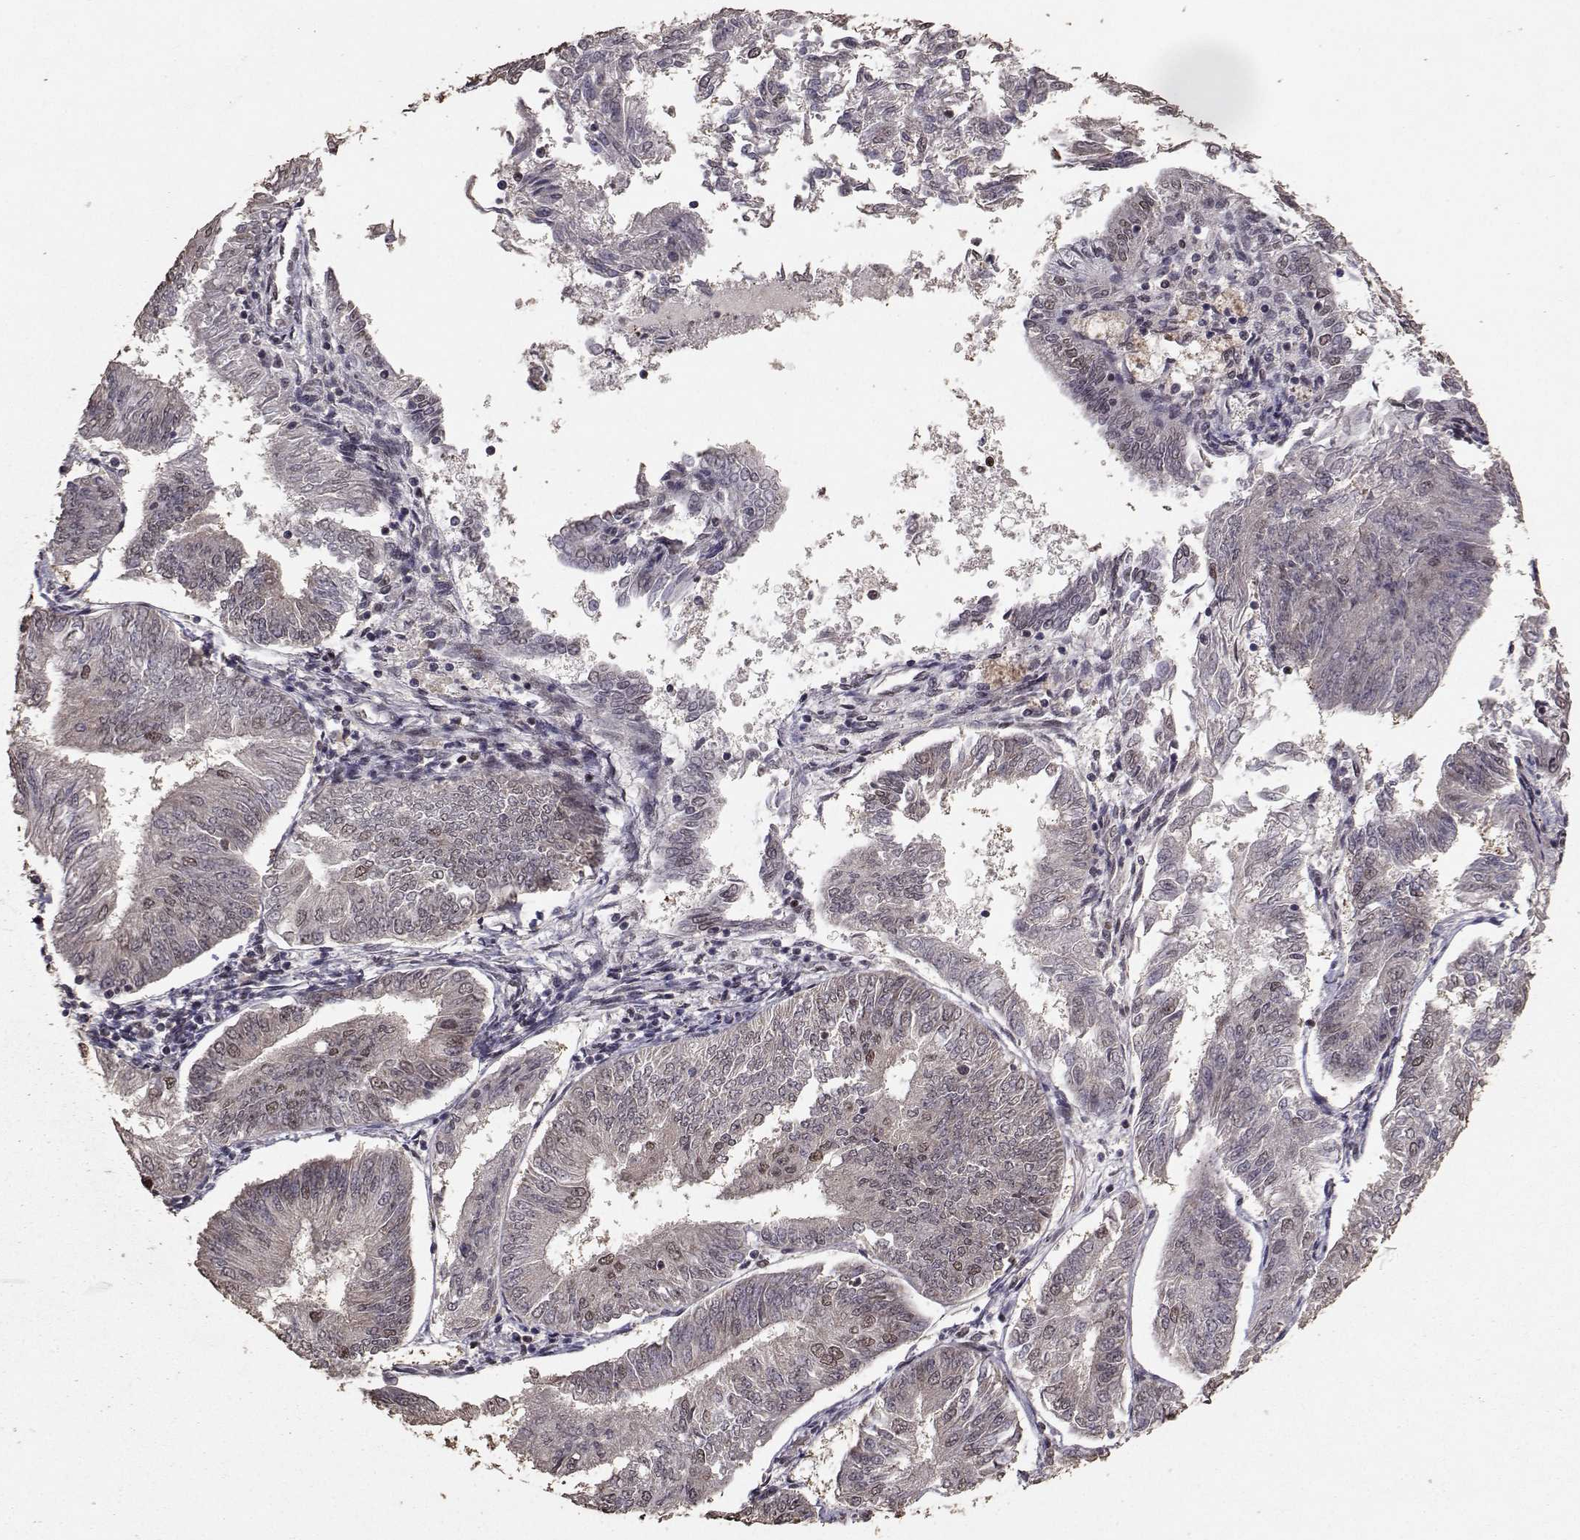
{"staining": {"intensity": "moderate", "quantity": "<25%", "location": "nuclear"}, "tissue": "endometrial cancer", "cell_type": "Tumor cells", "image_type": "cancer", "snomed": [{"axis": "morphology", "description": "Adenocarcinoma, NOS"}, {"axis": "topography", "description": "Endometrium"}], "caption": "Immunohistochemistry (IHC) image of endometrial adenocarcinoma stained for a protein (brown), which reveals low levels of moderate nuclear positivity in about <25% of tumor cells.", "gene": "SF1", "patient": {"sex": "female", "age": 58}}